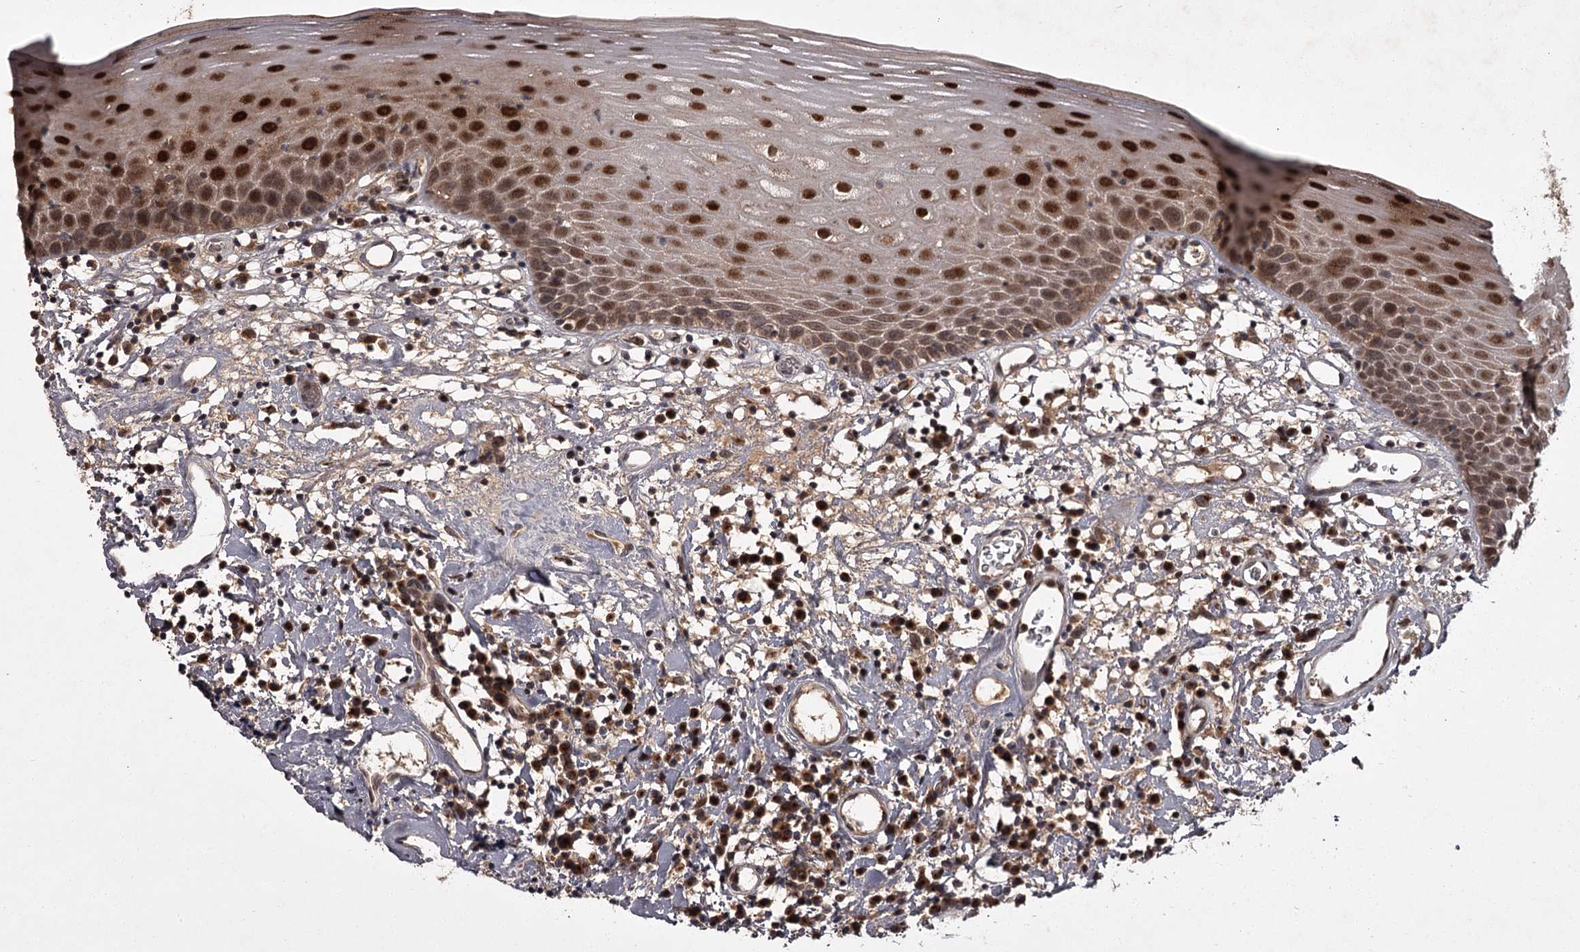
{"staining": {"intensity": "strong", "quantity": ">75%", "location": "nuclear"}, "tissue": "oral mucosa", "cell_type": "Squamous epithelial cells", "image_type": "normal", "snomed": [{"axis": "morphology", "description": "Normal tissue, NOS"}, {"axis": "topography", "description": "Oral tissue"}], "caption": "Strong nuclear protein expression is appreciated in about >75% of squamous epithelial cells in oral mucosa. (IHC, brightfield microscopy, high magnification).", "gene": "TBC1D23", "patient": {"sex": "male", "age": 74}}